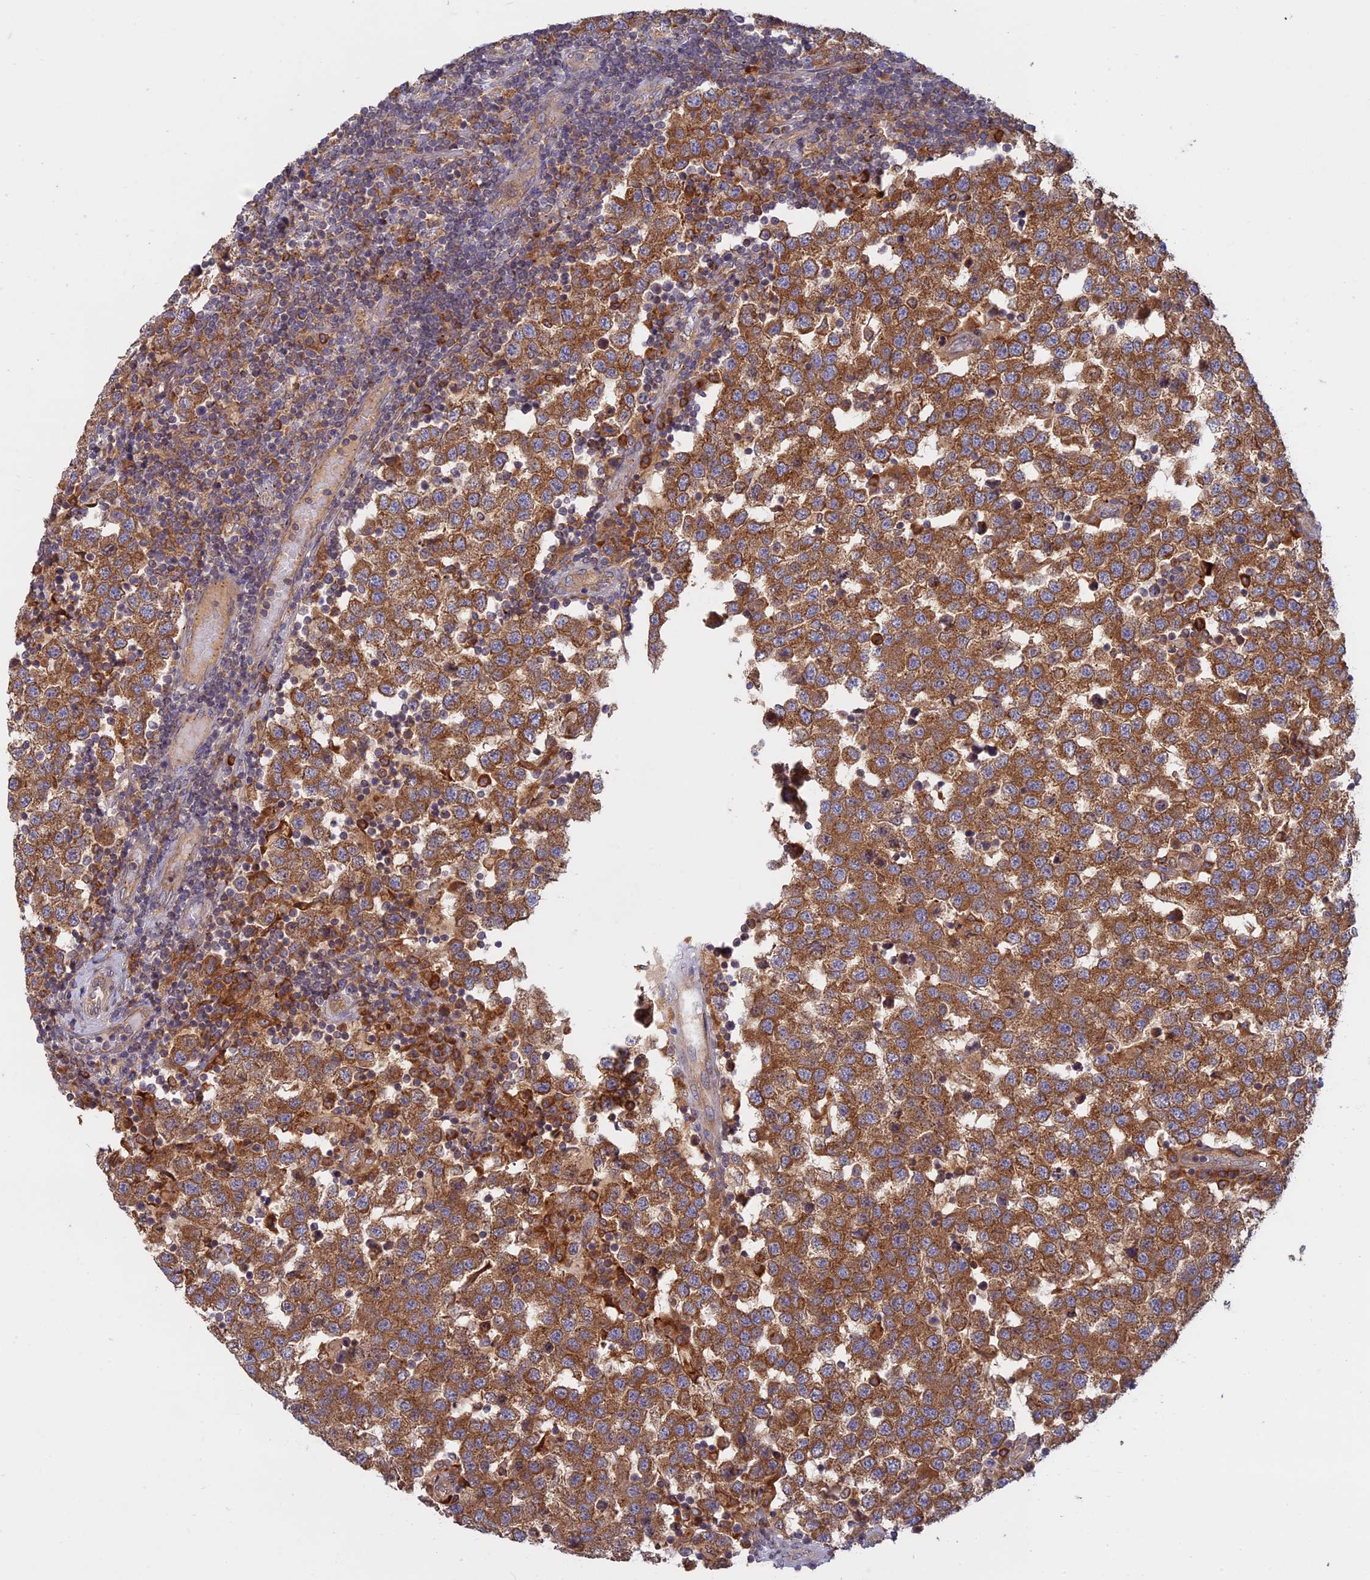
{"staining": {"intensity": "moderate", "quantity": ">75%", "location": "cytoplasmic/membranous"}, "tissue": "testis cancer", "cell_type": "Tumor cells", "image_type": "cancer", "snomed": [{"axis": "morphology", "description": "Seminoma, NOS"}, {"axis": "topography", "description": "Testis"}], "caption": "The photomicrograph reveals staining of testis cancer (seminoma), revealing moderate cytoplasmic/membranous protein expression (brown color) within tumor cells.", "gene": "TMEM208", "patient": {"sex": "male", "age": 34}}